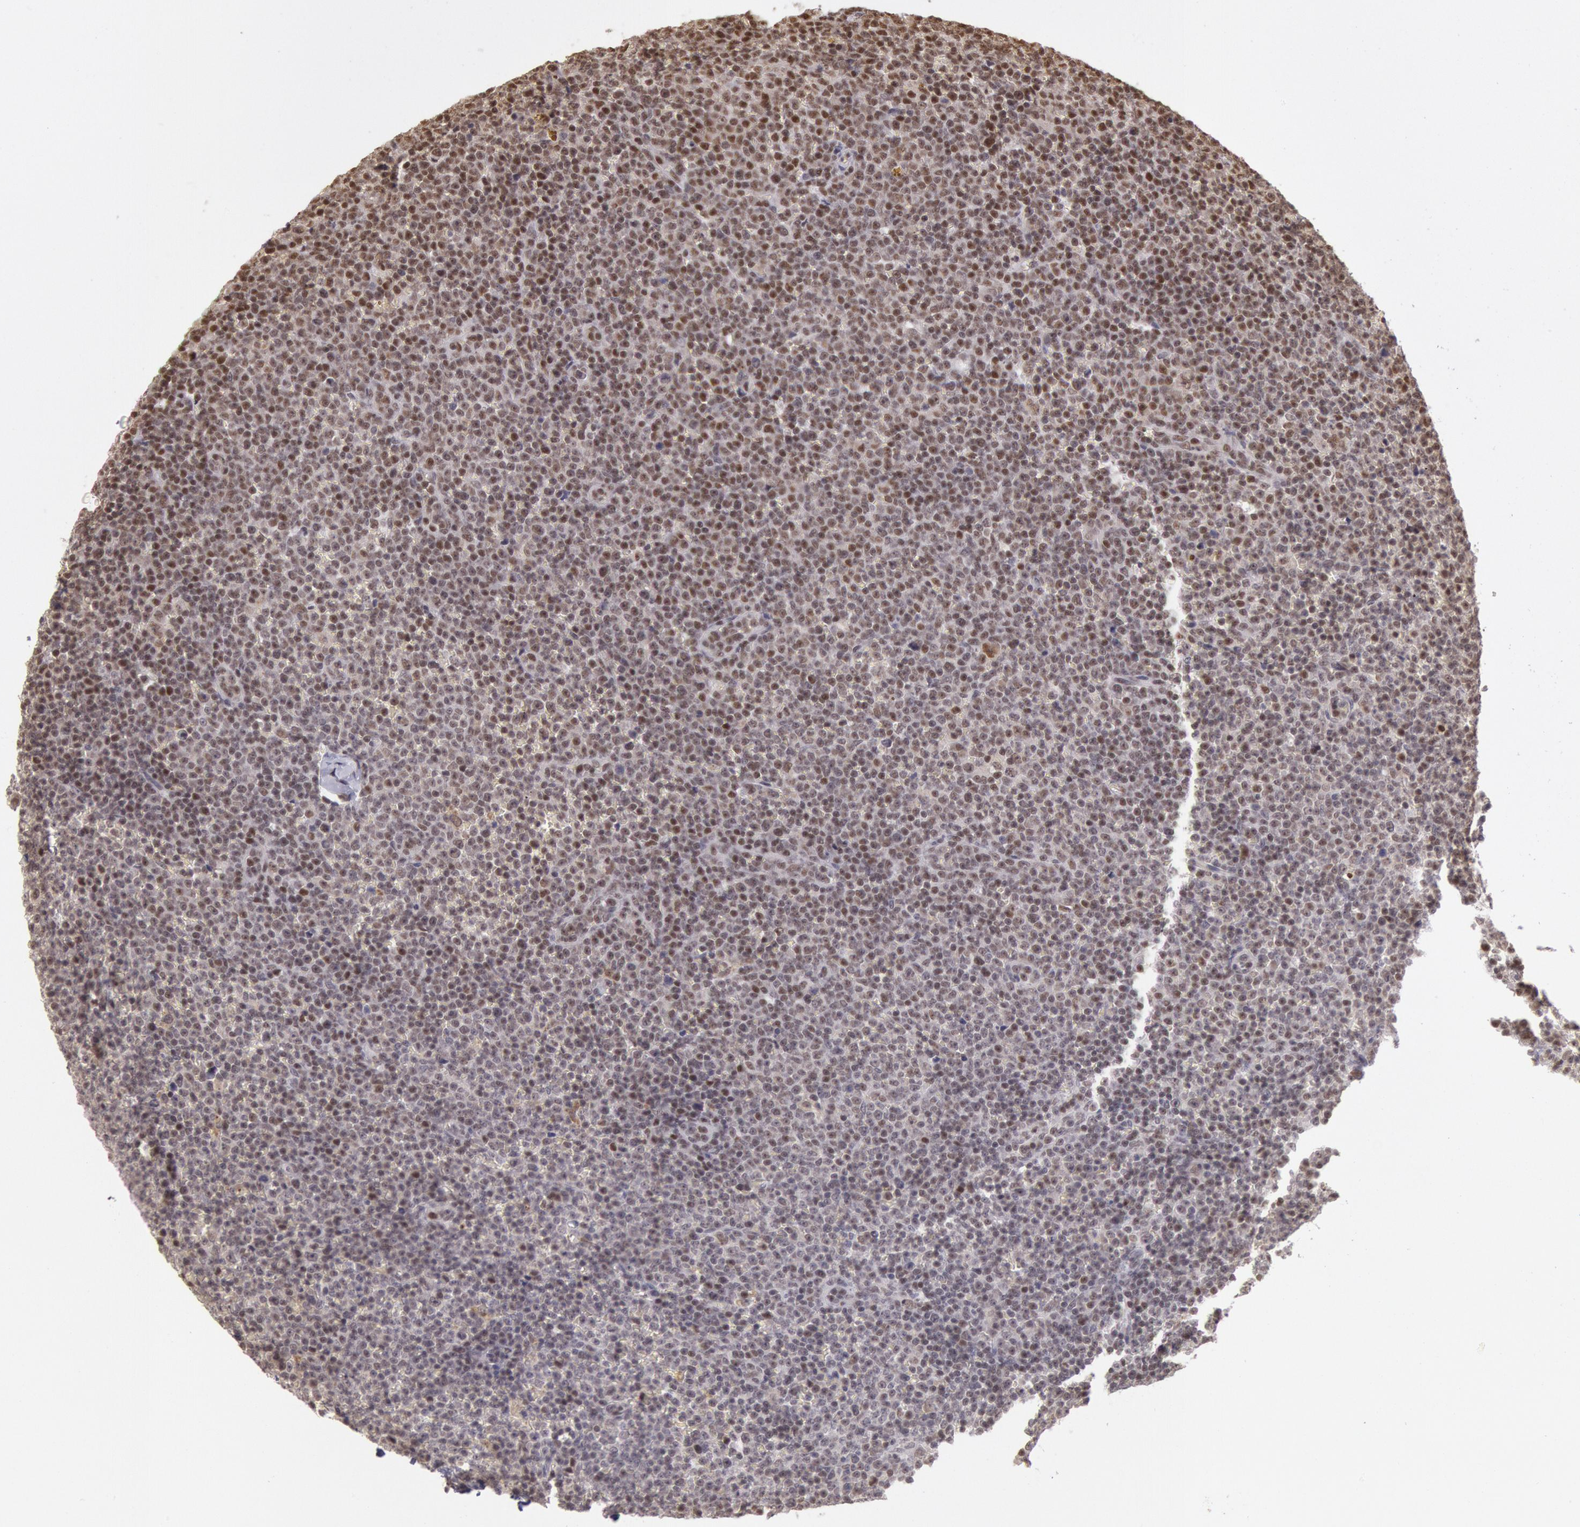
{"staining": {"intensity": "strong", "quantity": ">75%", "location": "nuclear"}, "tissue": "lymphoma", "cell_type": "Tumor cells", "image_type": "cancer", "snomed": [{"axis": "morphology", "description": "Malignant lymphoma, non-Hodgkin's type, Low grade"}, {"axis": "topography", "description": "Lymph node"}], "caption": "Immunohistochemical staining of human lymphoma reveals high levels of strong nuclear protein expression in about >75% of tumor cells.", "gene": "ESS2", "patient": {"sex": "male", "age": 50}}